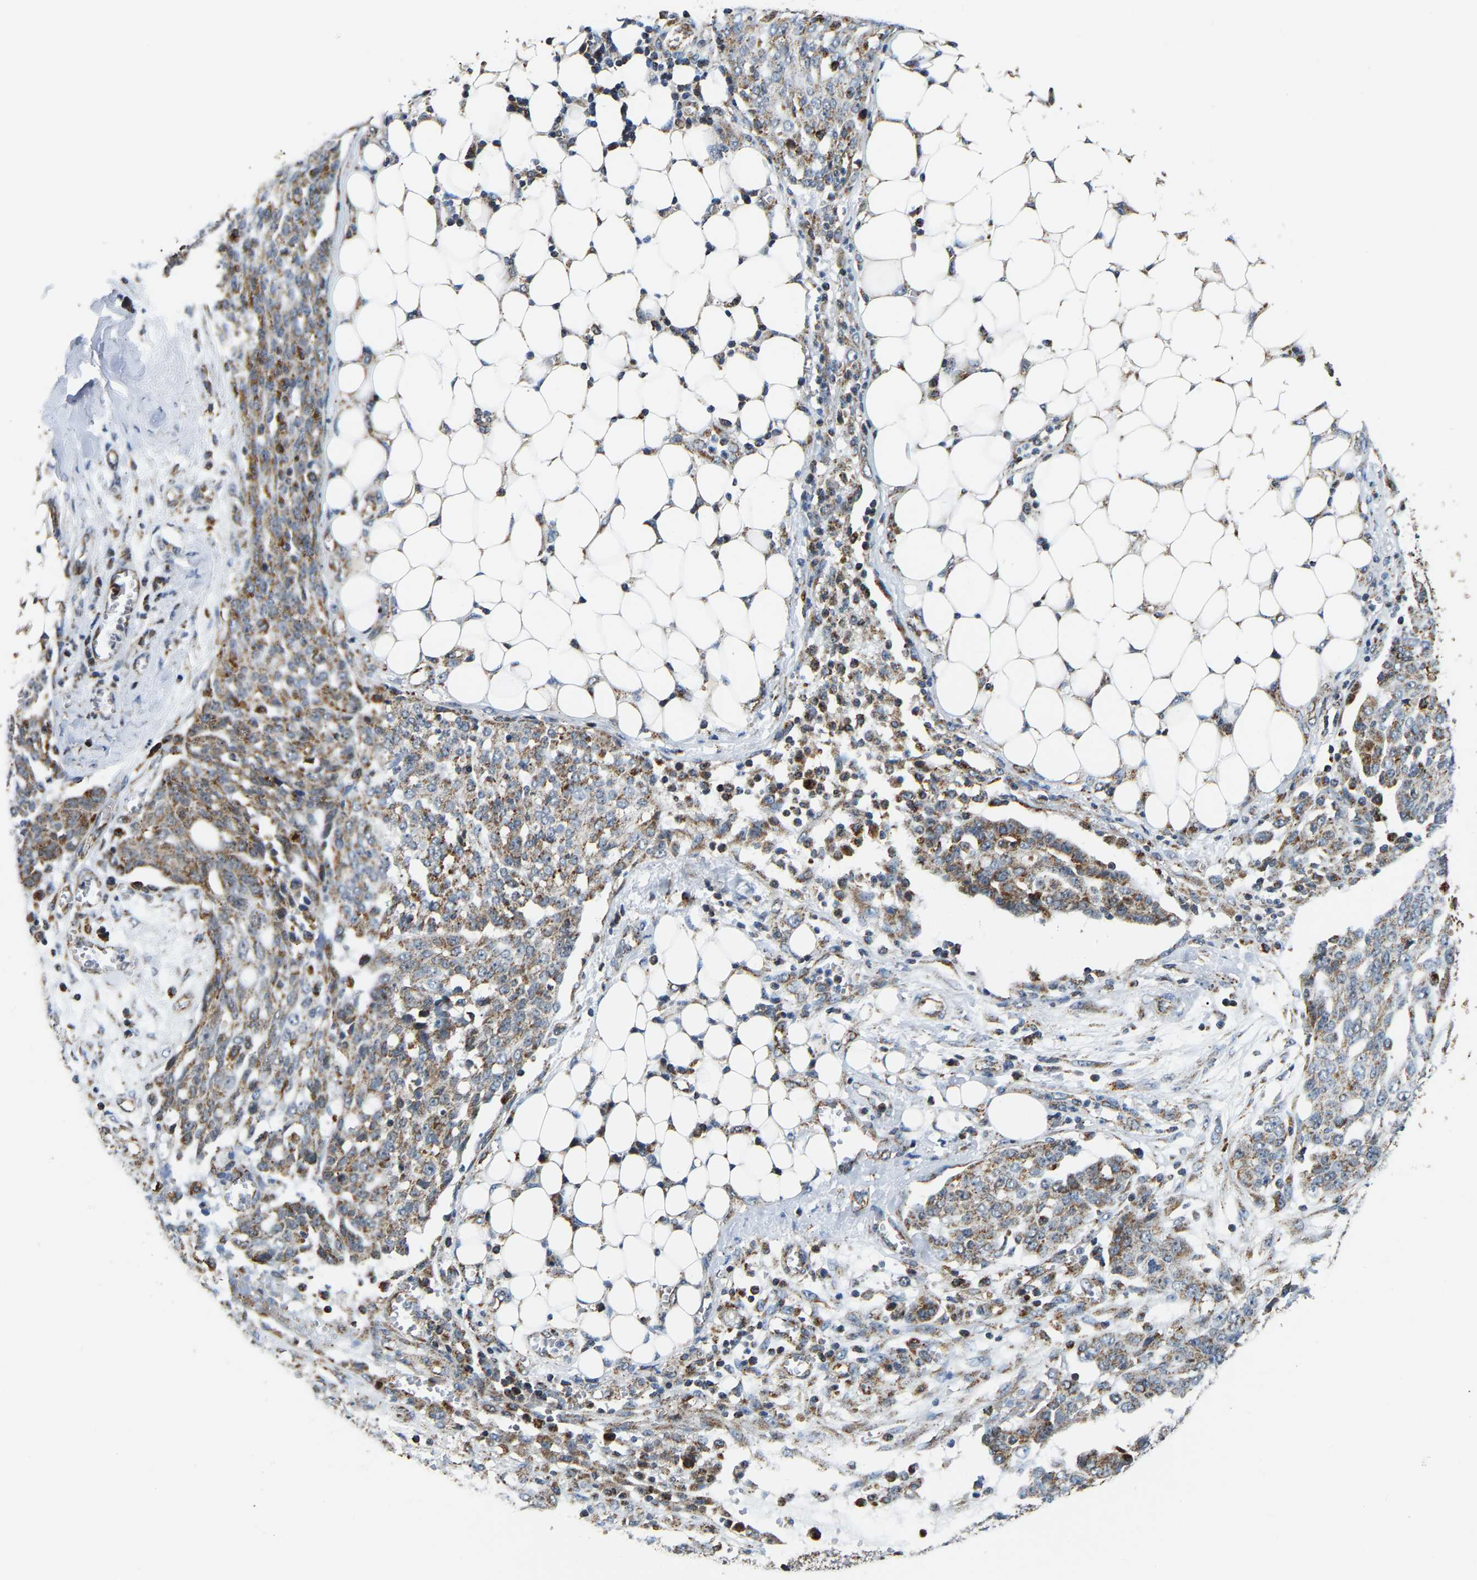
{"staining": {"intensity": "moderate", "quantity": "25%-75%", "location": "cytoplasmic/membranous"}, "tissue": "ovarian cancer", "cell_type": "Tumor cells", "image_type": "cancer", "snomed": [{"axis": "morphology", "description": "Cystadenocarcinoma, serous, NOS"}, {"axis": "topography", "description": "Soft tissue"}, {"axis": "topography", "description": "Ovary"}], "caption": "Serous cystadenocarcinoma (ovarian) stained with immunohistochemistry (IHC) reveals moderate cytoplasmic/membranous expression in about 25%-75% of tumor cells. (DAB = brown stain, brightfield microscopy at high magnification).", "gene": "GIMAP7", "patient": {"sex": "female", "age": 57}}